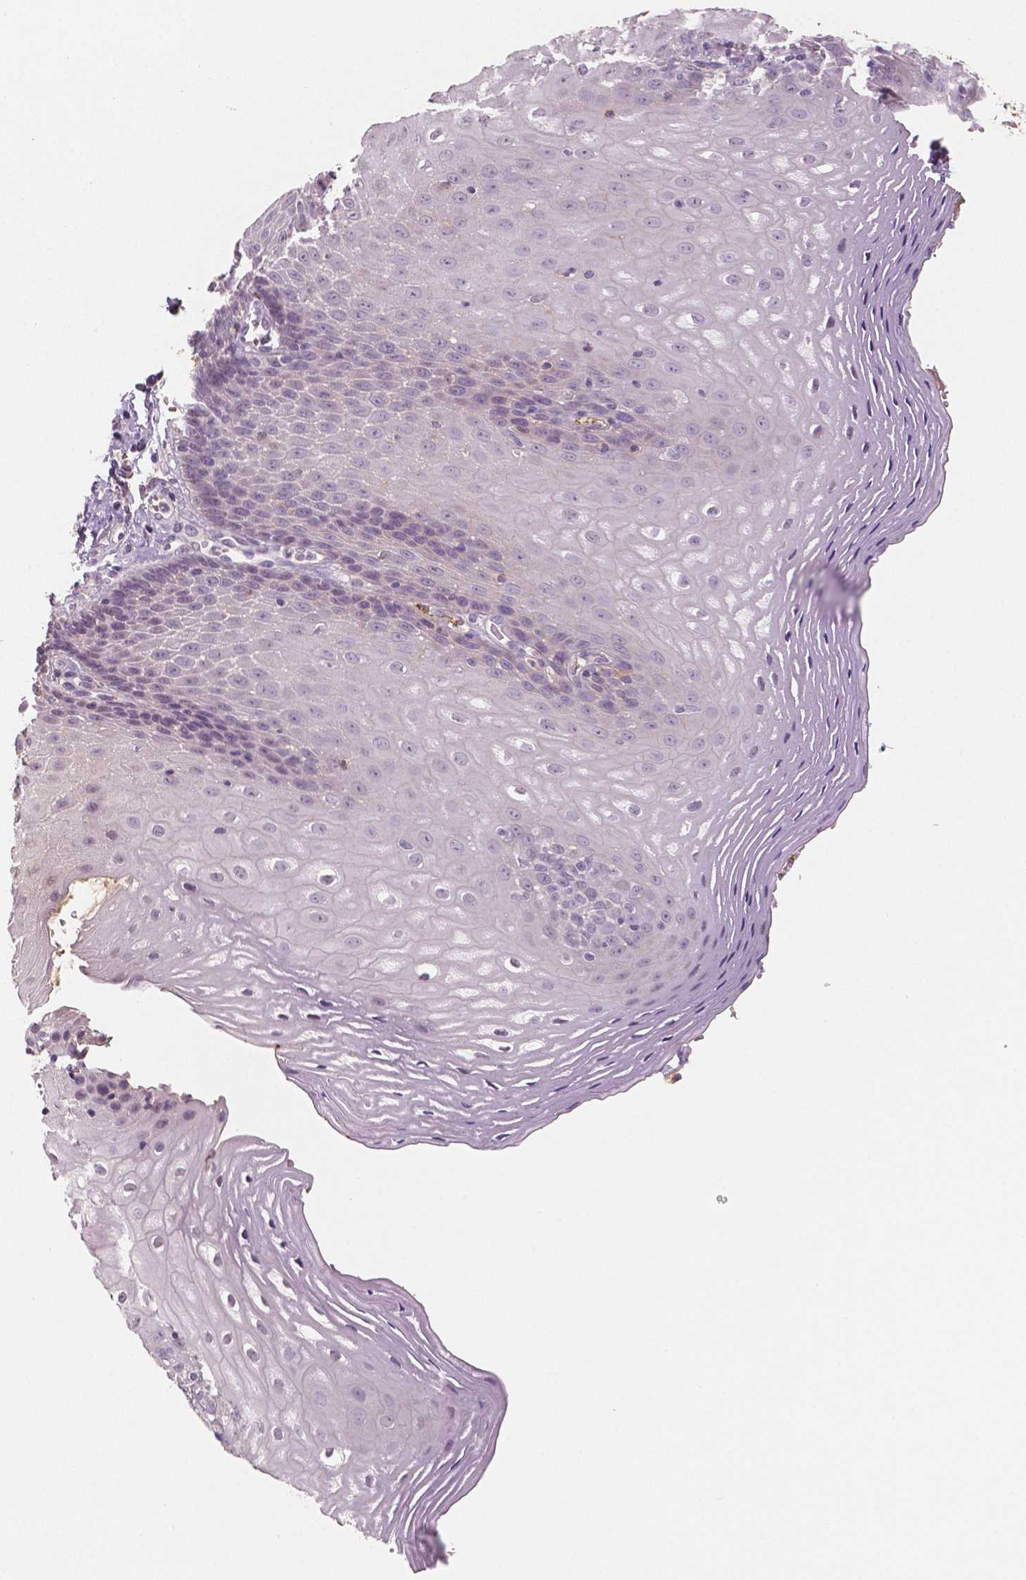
{"staining": {"intensity": "negative", "quantity": "none", "location": "none"}, "tissue": "esophagus", "cell_type": "Squamous epithelial cells", "image_type": "normal", "snomed": [{"axis": "morphology", "description": "Normal tissue, NOS"}, {"axis": "topography", "description": "Esophagus"}], "caption": "Immunohistochemistry image of unremarkable esophagus stained for a protein (brown), which exhibits no positivity in squamous epithelial cells.", "gene": "APOA4", "patient": {"sex": "female", "age": 68}}